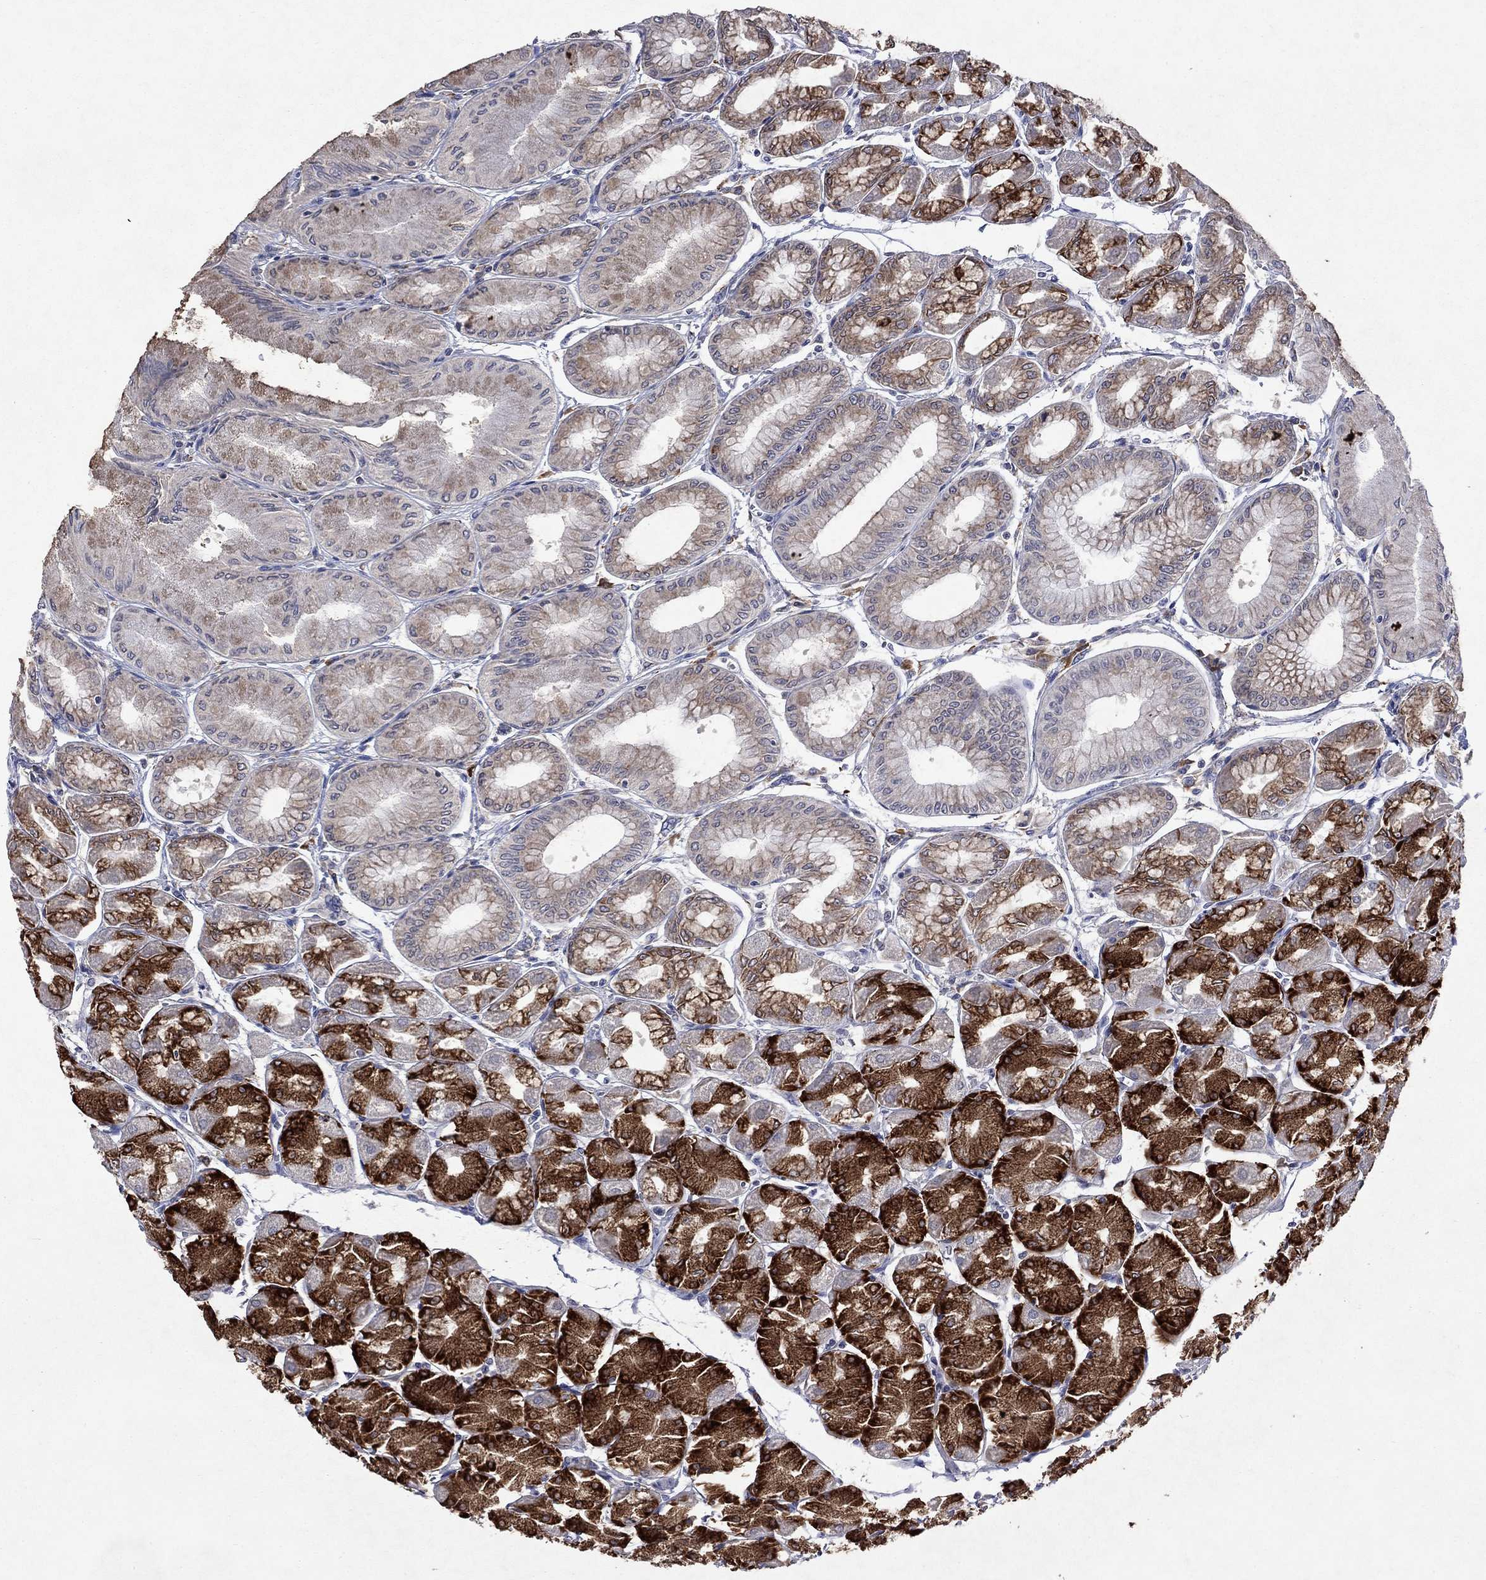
{"staining": {"intensity": "strong", "quantity": "<25%", "location": "cytoplasmic/membranous"}, "tissue": "stomach", "cell_type": "Glandular cells", "image_type": "normal", "snomed": [{"axis": "morphology", "description": "Normal tissue, NOS"}, {"axis": "topography", "description": "Stomach, upper"}], "caption": "IHC staining of benign stomach, which reveals medium levels of strong cytoplasmic/membranous expression in approximately <25% of glandular cells indicating strong cytoplasmic/membranous protein expression. The staining was performed using DAB (3,3'-diaminobenzidine) (brown) for protein detection and nuclei were counterstained in hematoxylin (blue).", "gene": "TMEM97", "patient": {"sex": "male", "age": 60}}